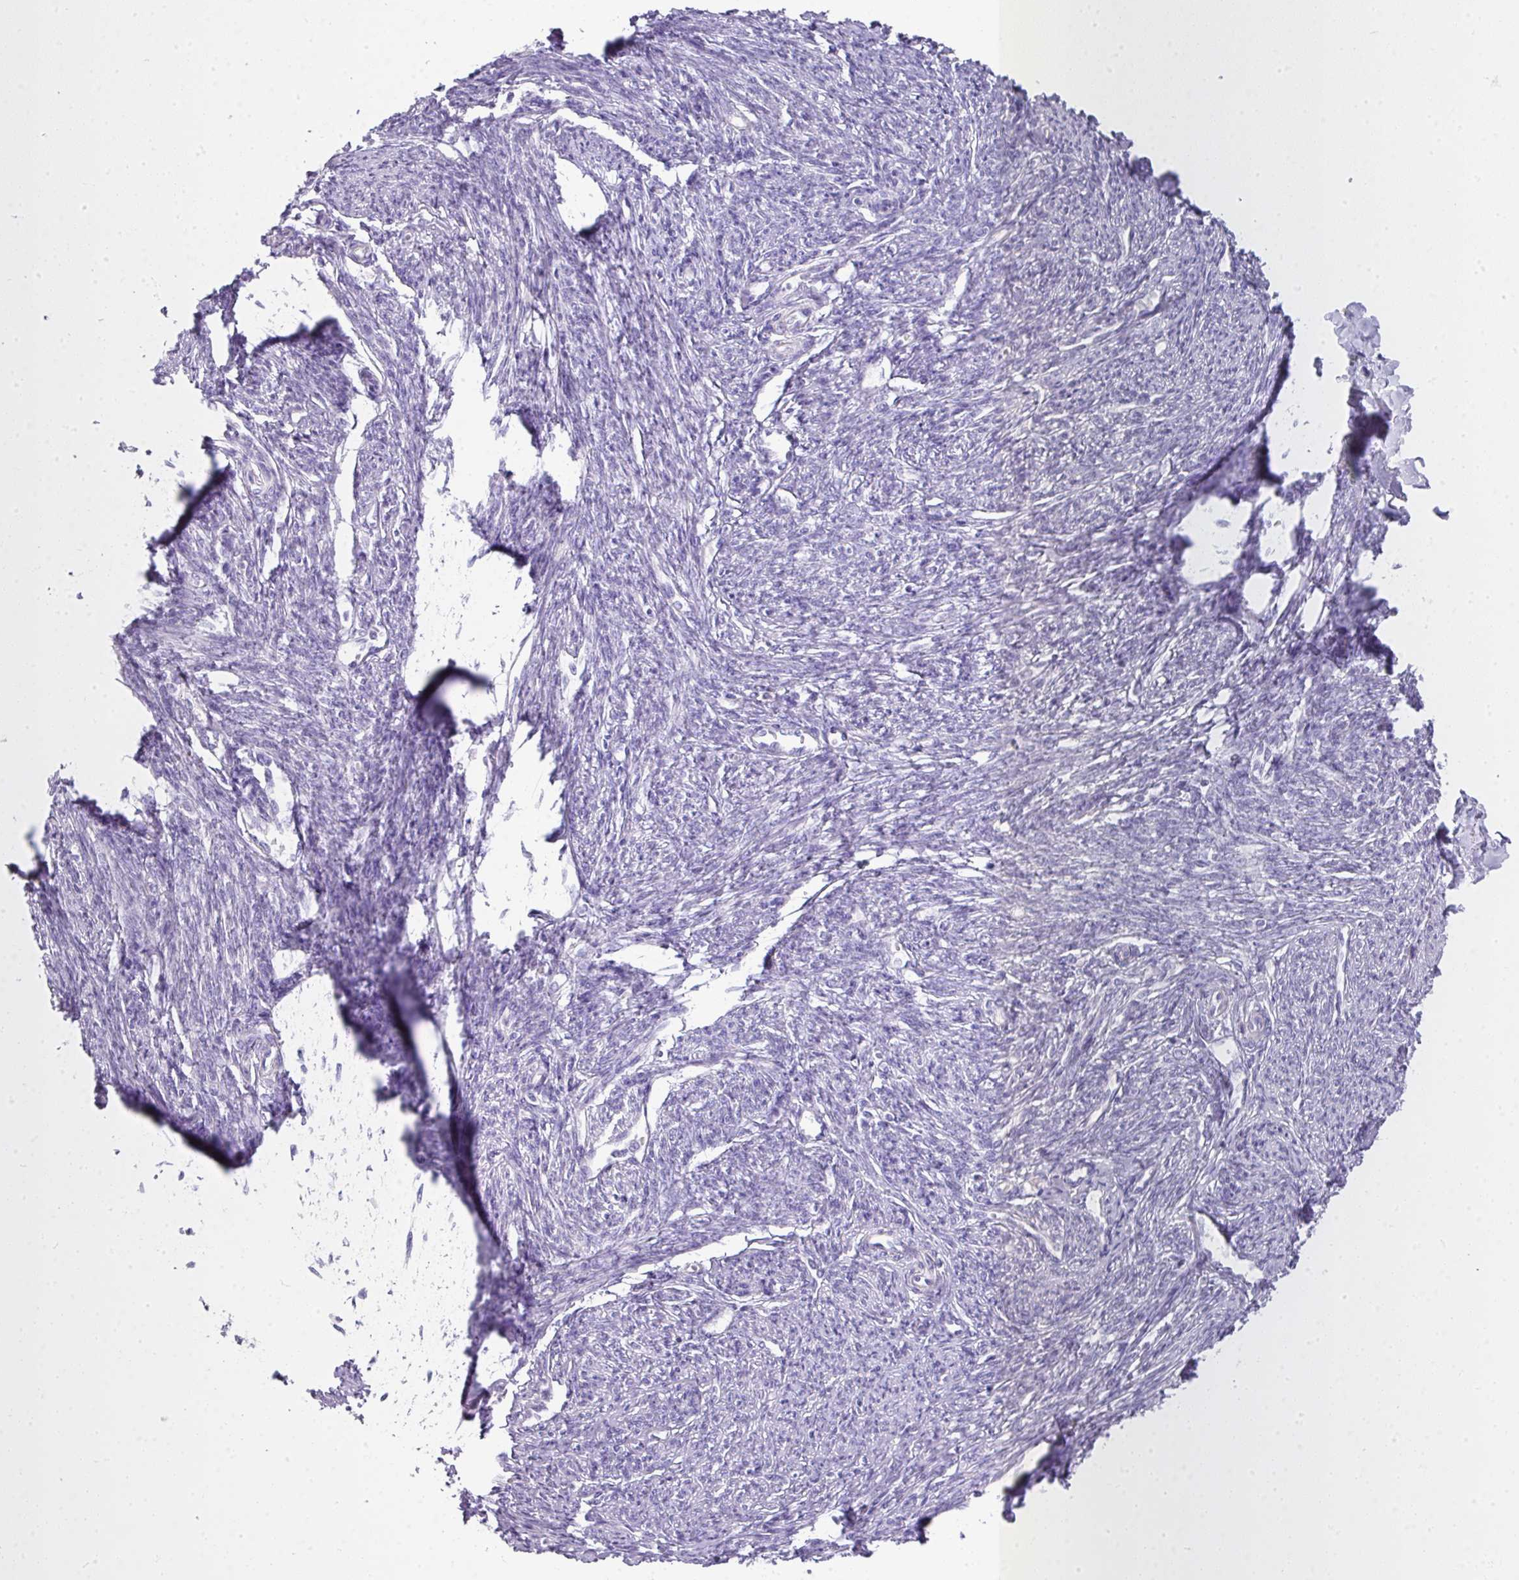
{"staining": {"intensity": "negative", "quantity": "none", "location": "none"}, "tissue": "smooth muscle", "cell_type": "Smooth muscle cells", "image_type": "normal", "snomed": [{"axis": "morphology", "description": "Normal tissue, NOS"}, {"axis": "topography", "description": "Smooth muscle"}, {"axis": "topography", "description": "Fallopian tube"}], "caption": "Micrograph shows no significant protein staining in smooth muscle cells of unremarkable smooth muscle.", "gene": "GLI4", "patient": {"sex": "female", "age": 59}}